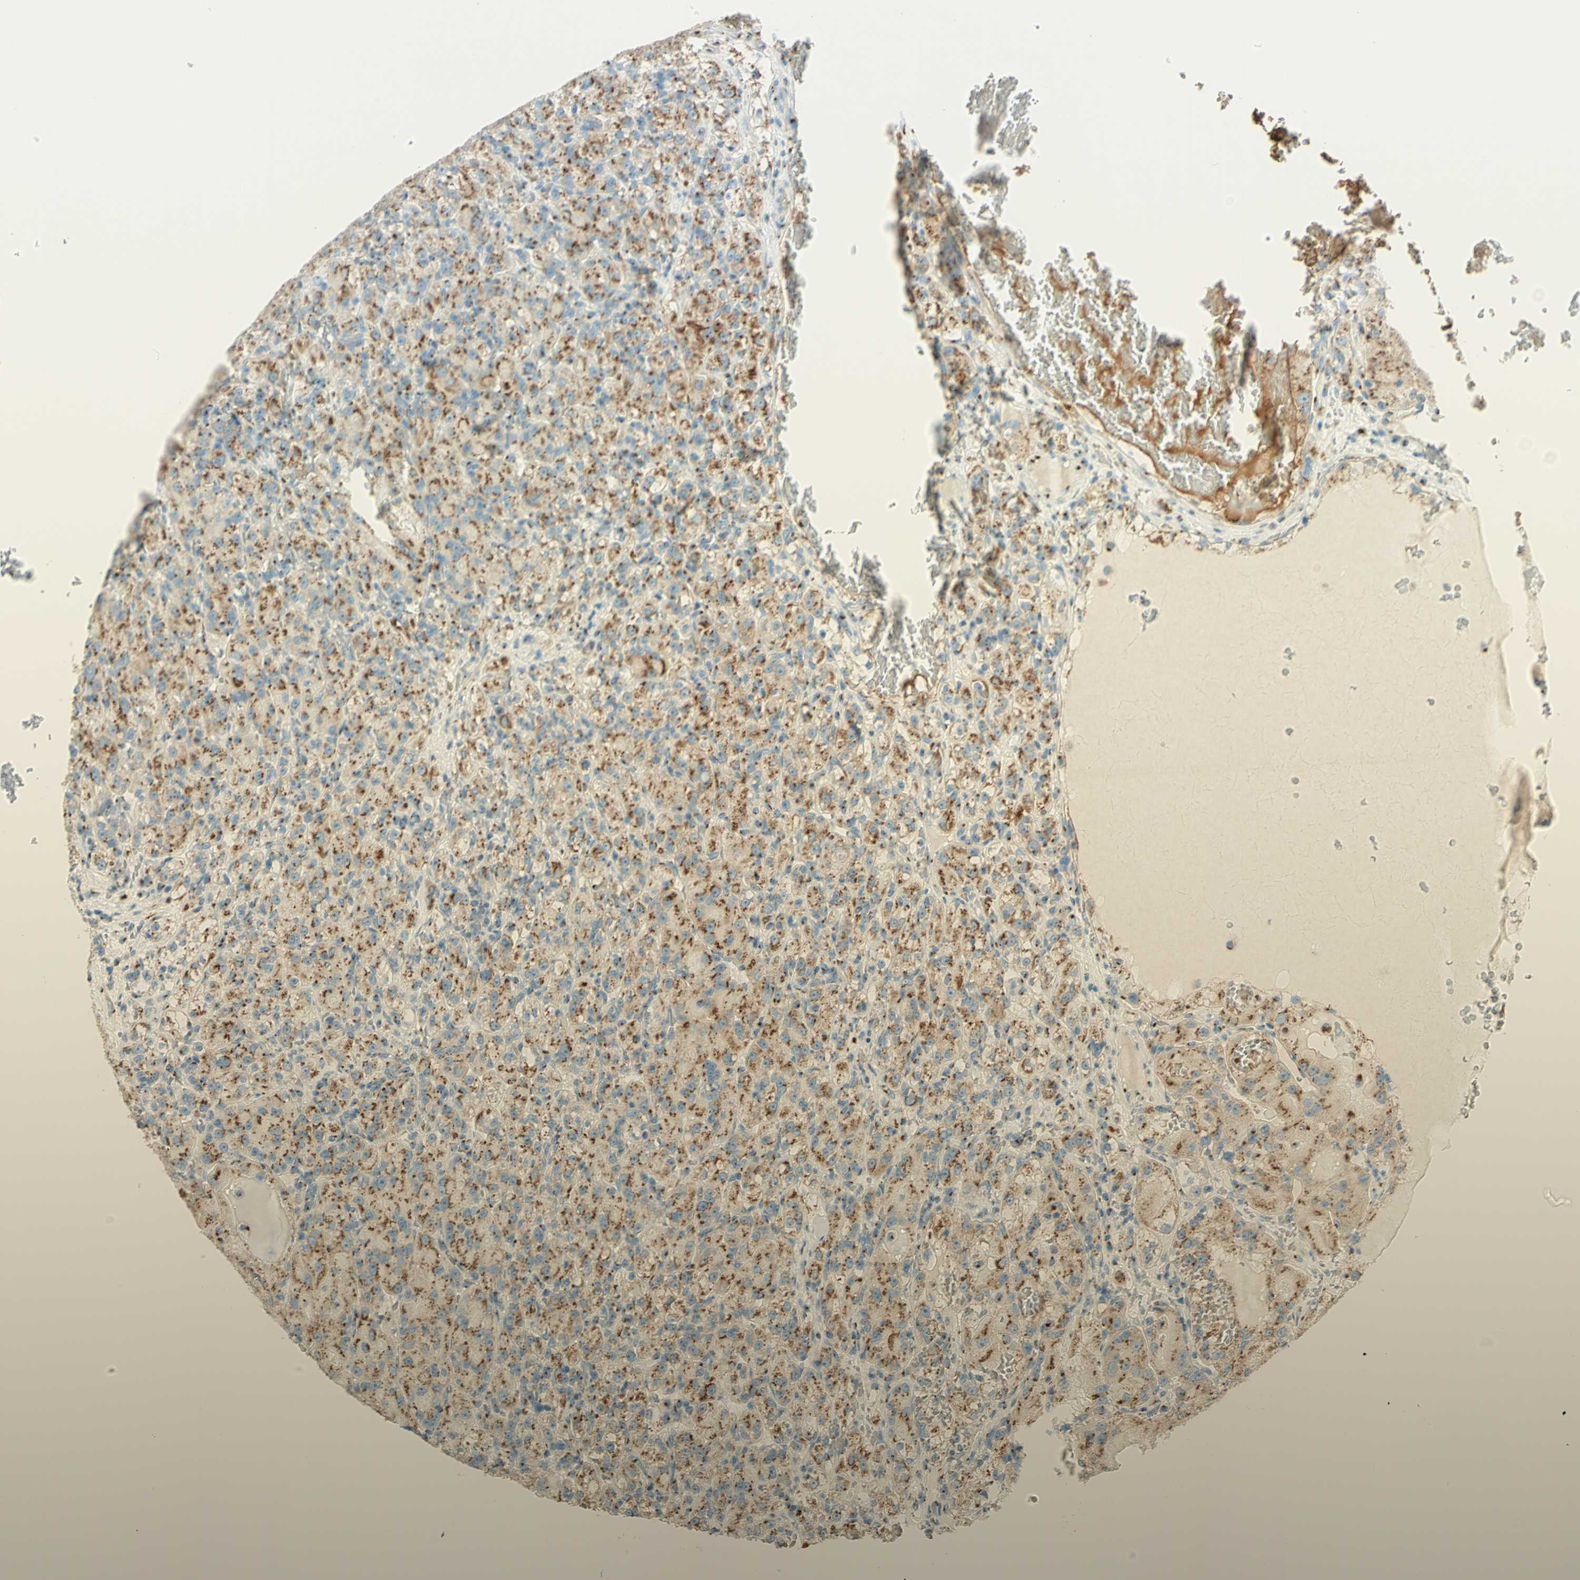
{"staining": {"intensity": "strong", "quantity": ">75%", "location": "cytoplasmic/membranous"}, "tissue": "renal cancer", "cell_type": "Tumor cells", "image_type": "cancer", "snomed": [{"axis": "morphology", "description": "Adenocarcinoma, NOS"}, {"axis": "topography", "description": "Kidney"}], "caption": "Immunohistochemical staining of renal cancer reveals high levels of strong cytoplasmic/membranous staining in approximately >75% of tumor cells.", "gene": "GOLGB1", "patient": {"sex": "male", "age": 61}}